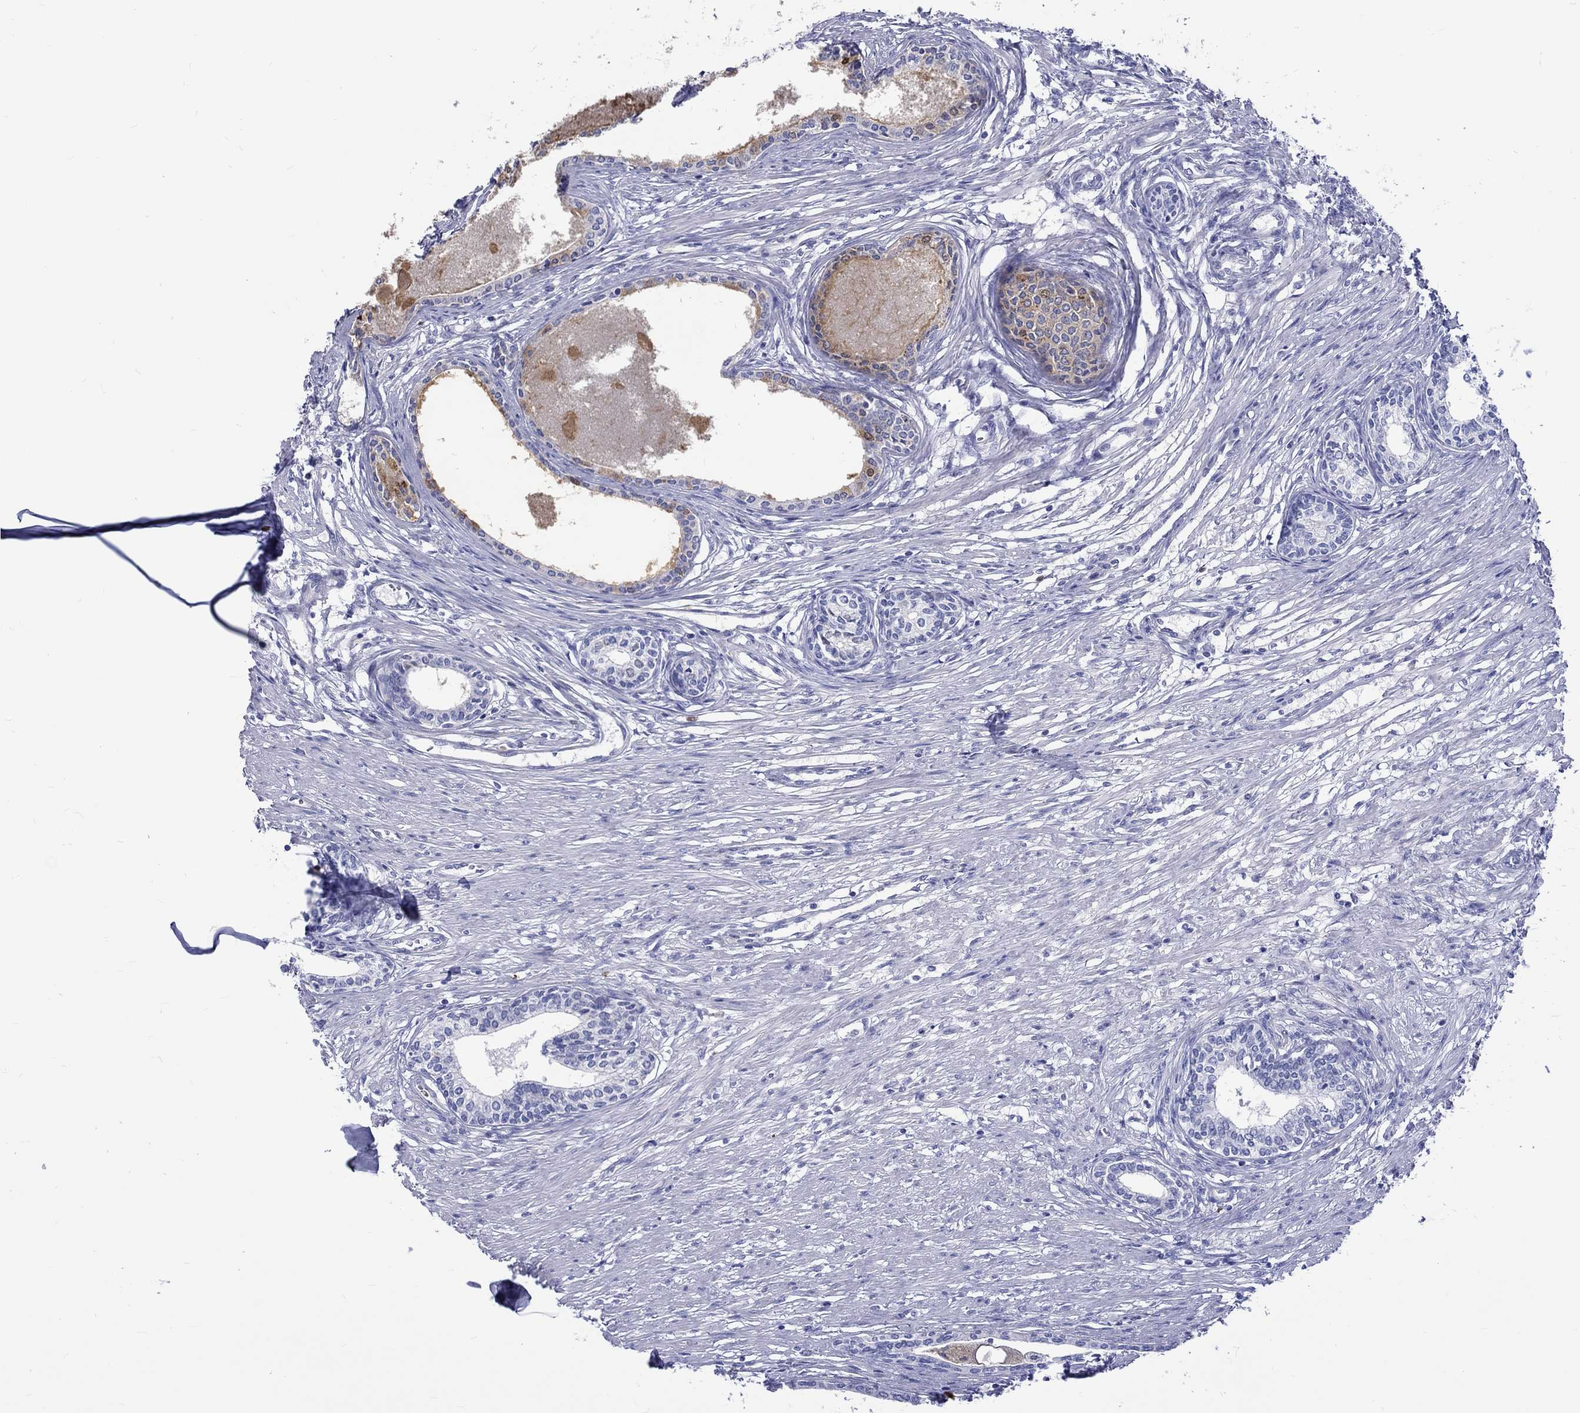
{"staining": {"intensity": "negative", "quantity": "none", "location": "none"}, "tissue": "prostate", "cell_type": "Glandular cells", "image_type": "normal", "snomed": [{"axis": "morphology", "description": "Normal tissue, NOS"}, {"axis": "topography", "description": "Prostate"}], "caption": "Immunohistochemical staining of benign human prostate reveals no significant positivity in glandular cells.", "gene": "SH2D7", "patient": {"sex": "male", "age": 60}}